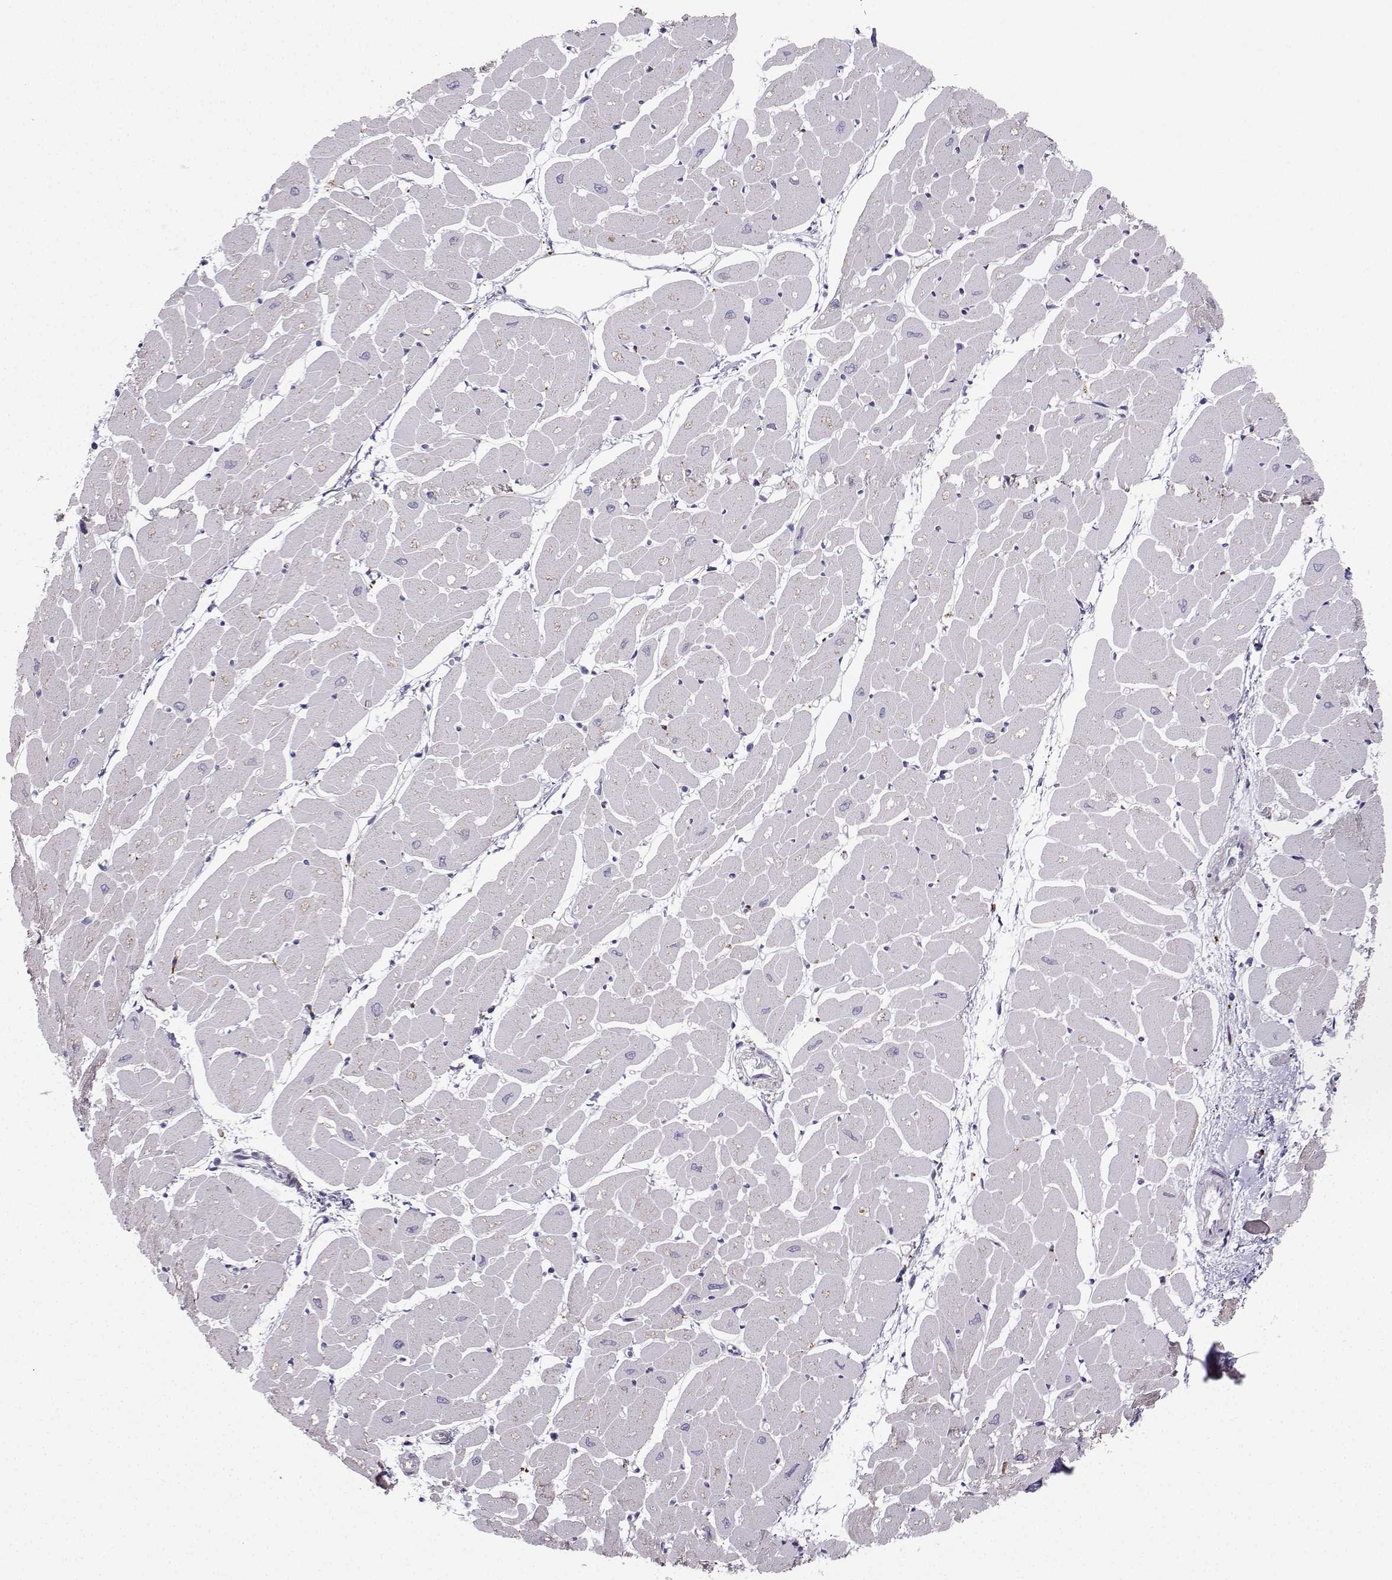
{"staining": {"intensity": "negative", "quantity": "none", "location": "none"}, "tissue": "heart muscle", "cell_type": "Cardiomyocytes", "image_type": "normal", "snomed": [{"axis": "morphology", "description": "Normal tissue, NOS"}, {"axis": "topography", "description": "Heart"}], "caption": "The photomicrograph reveals no significant staining in cardiomyocytes of heart muscle. Nuclei are stained in blue.", "gene": "DCLK3", "patient": {"sex": "male", "age": 57}}